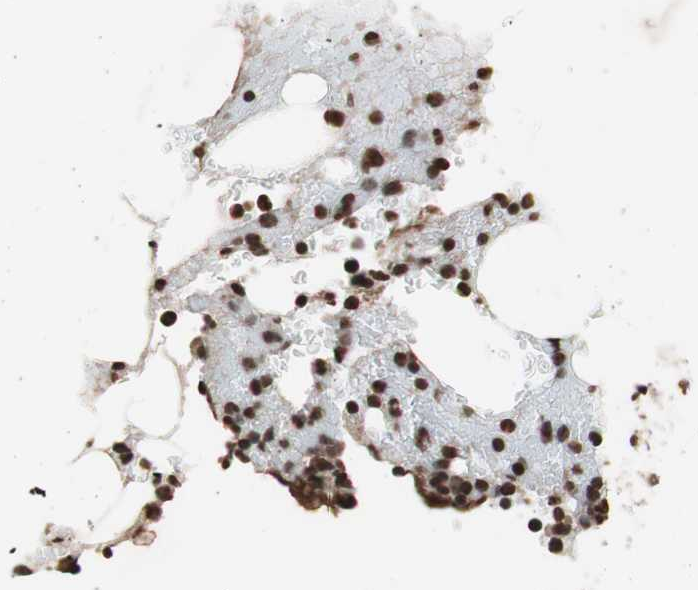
{"staining": {"intensity": "strong", "quantity": ">75%", "location": "nuclear"}, "tissue": "bone marrow", "cell_type": "Hematopoietic cells", "image_type": "normal", "snomed": [{"axis": "morphology", "description": "Normal tissue, NOS"}, {"axis": "topography", "description": "Bone marrow"}], "caption": "Bone marrow was stained to show a protein in brown. There is high levels of strong nuclear expression in approximately >75% of hematopoietic cells. (brown staining indicates protein expression, while blue staining denotes nuclei).", "gene": "ZFC3H1", "patient": {"sex": "female", "age": 73}}